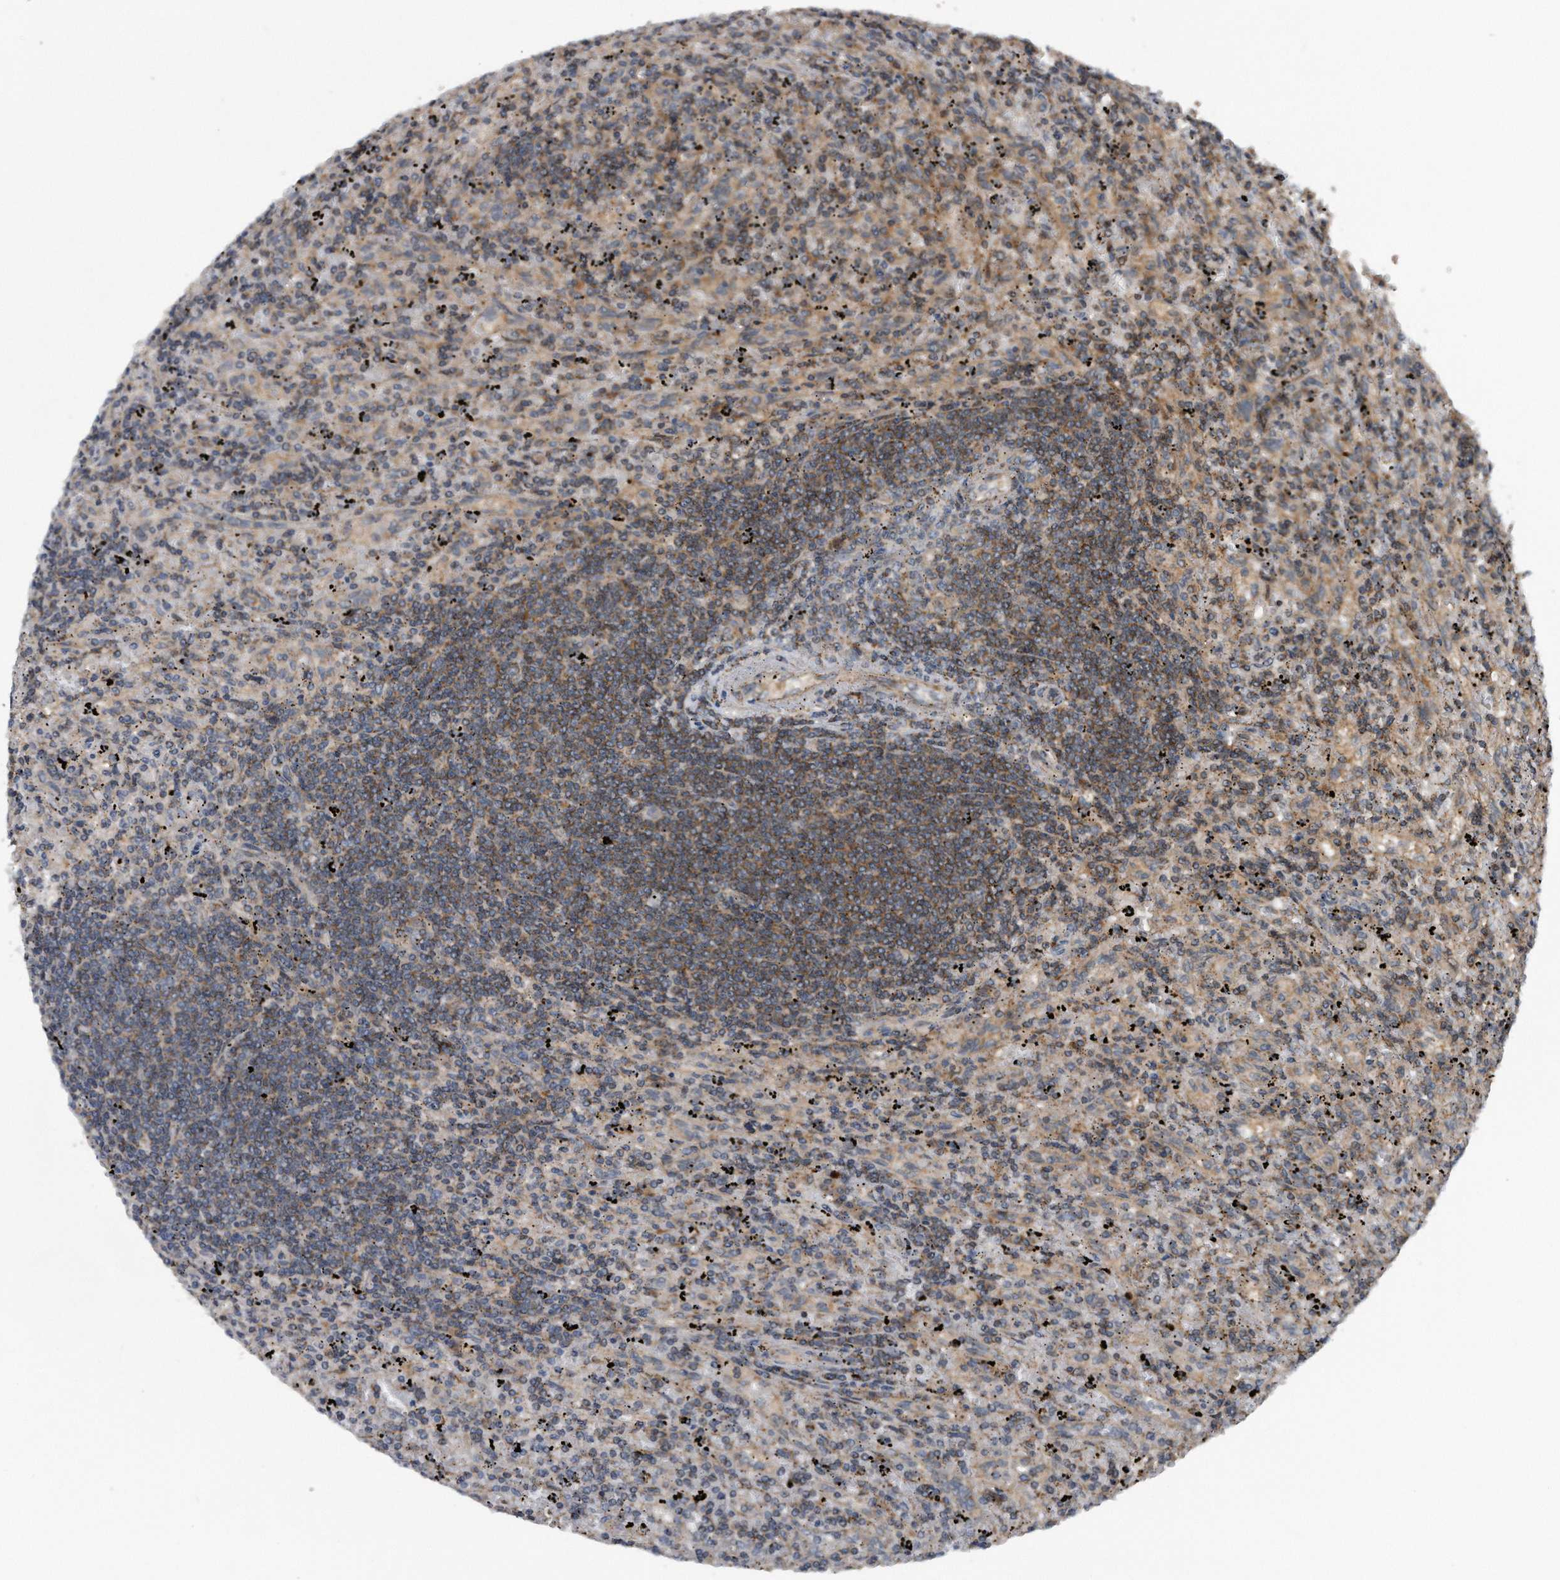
{"staining": {"intensity": "moderate", "quantity": ">75%", "location": "cytoplasmic/membranous"}, "tissue": "lymphoma", "cell_type": "Tumor cells", "image_type": "cancer", "snomed": [{"axis": "morphology", "description": "Malignant lymphoma, non-Hodgkin's type, Low grade"}, {"axis": "topography", "description": "Spleen"}], "caption": "Lymphoma was stained to show a protein in brown. There is medium levels of moderate cytoplasmic/membranous staining in about >75% of tumor cells. The protein is stained brown, and the nuclei are stained in blue (DAB (3,3'-diaminobenzidine) IHC with brightfield microscopy, high magnification).", "gene": "ALPK2", "patient": {"sex": "male", "age": 76}}